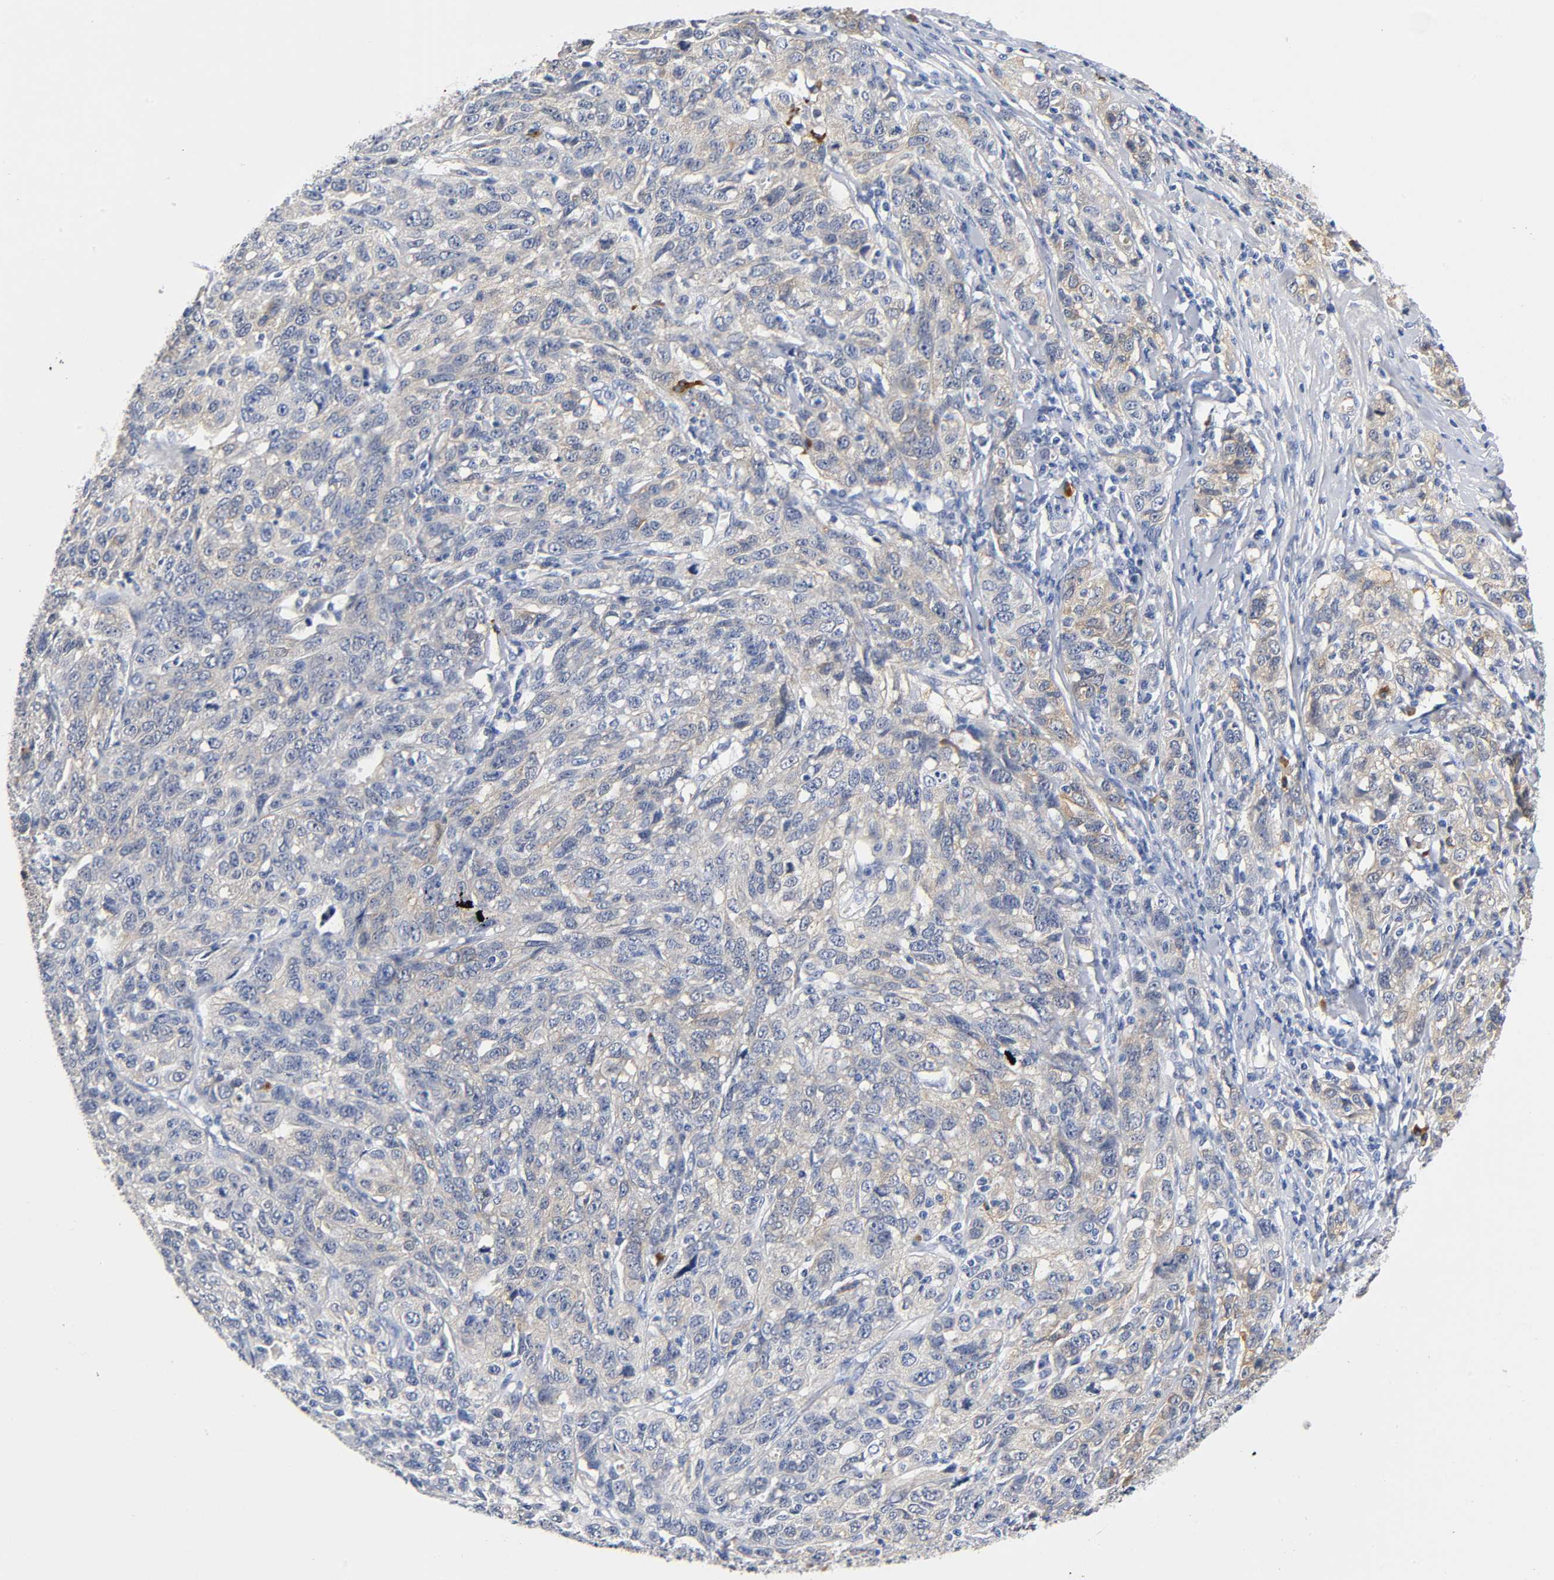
{"staining": {"intensity": "weak", "quantity": "25%-75%", "location": "cytoplasmic/membranous"}, "tissue": "ovarian cancer", "cell_type": "Tumor cells", "image_type": "cancer", "snomed": [{"axis": "morphology", "description": "Cystadenocarcinoma, serous, NOS"}, {"axis": "topography", "description": "Ovary"}], "caption": "A brown stain labels weak cytoplasmic/membranous staining of a protein in serous cystadenocarcinoma (ovarian) tumor cells. (Stains: DAB in brown, nuclei in blue, Microscopy: brightfield microscopy at high magnification).", "gene": "TNC", "patient": {"sex": "female", "age": 71}}